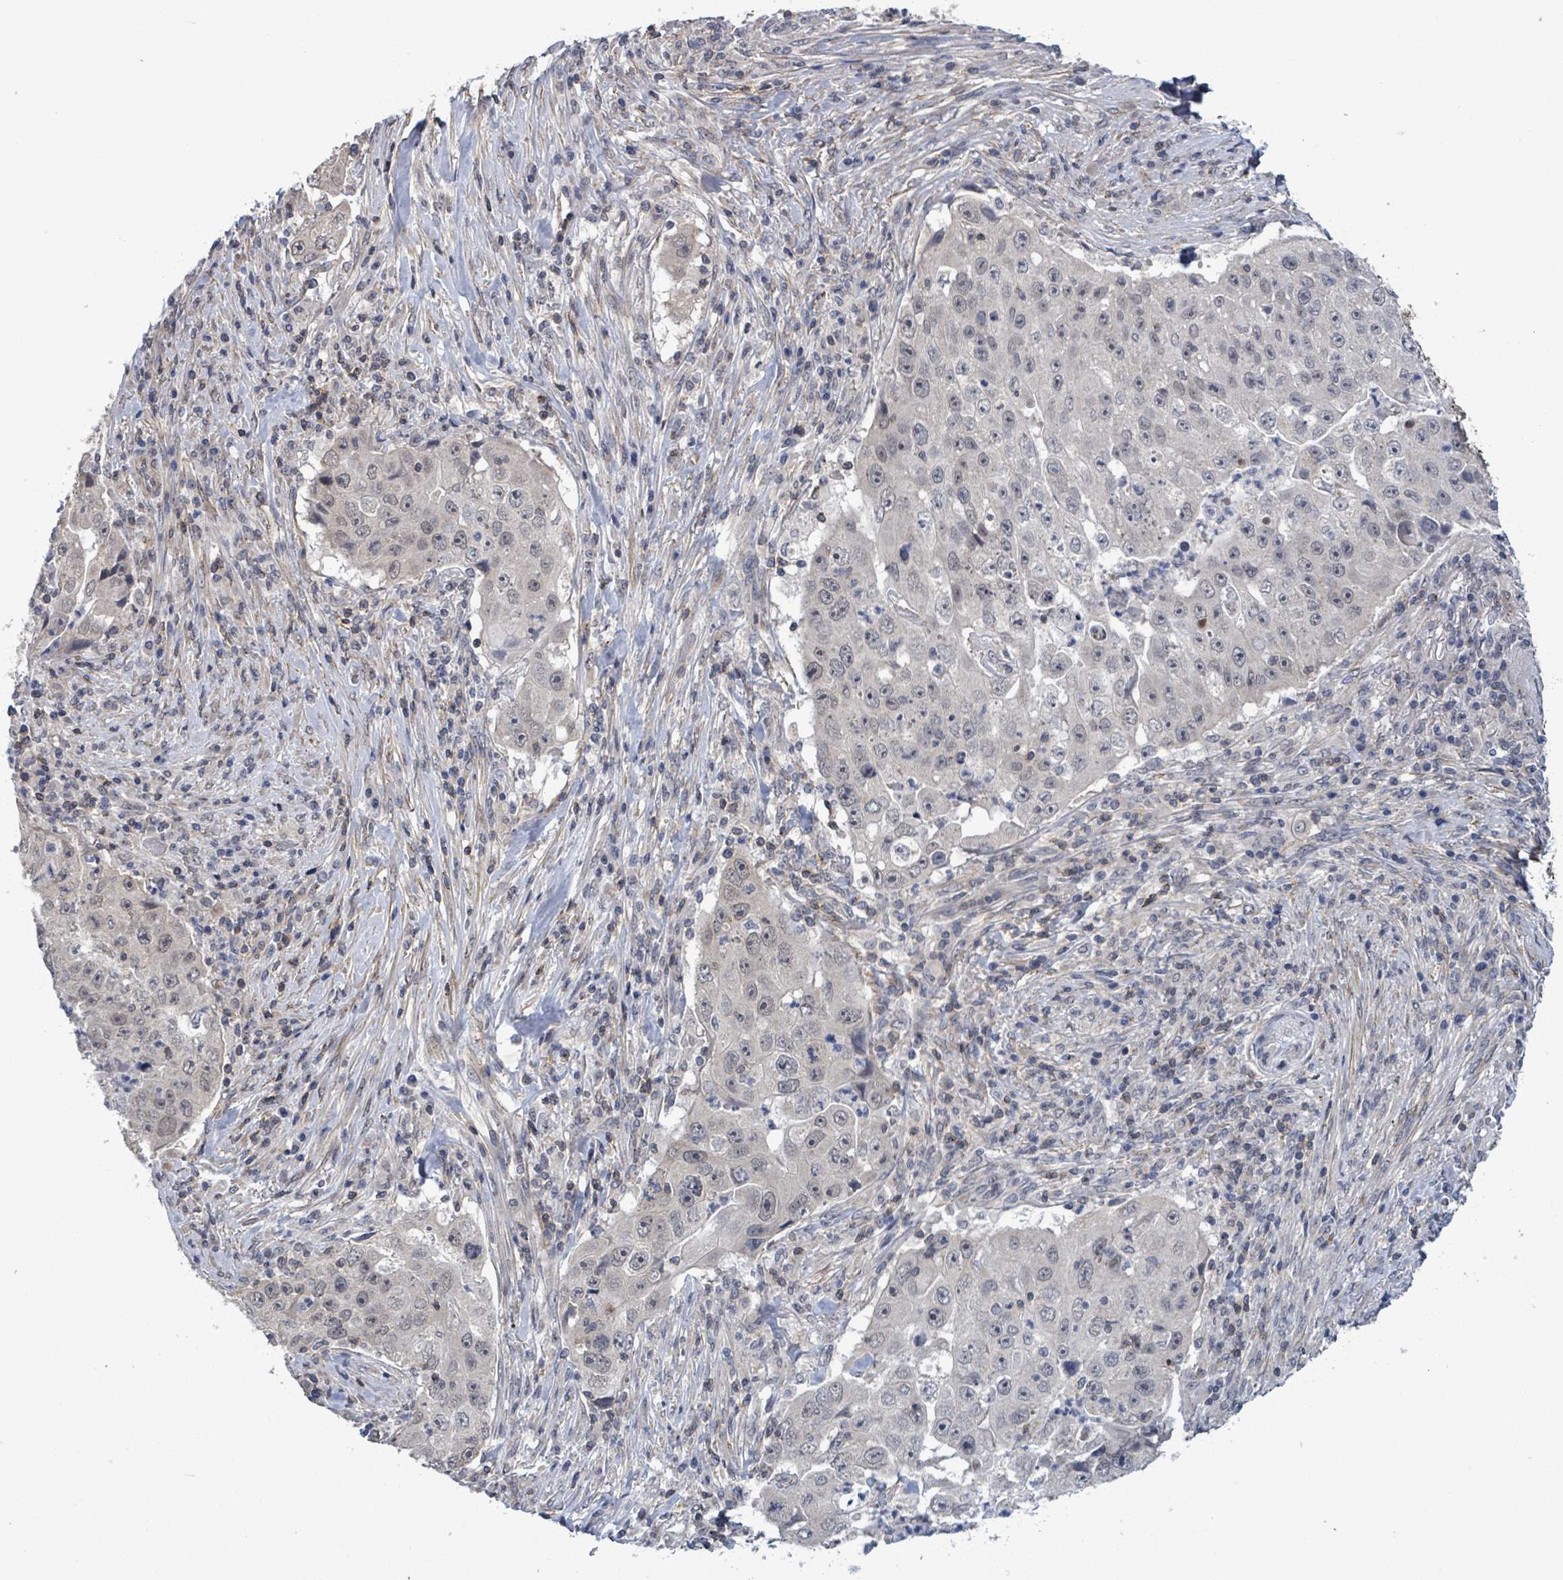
{"staining": {"intensity": "negative", "quantity": "none", "location": "none"}, "tissue": "lung cancer", "cell_type": "Tumor cells", "image_type": "cancer", "snomed": [{"axis": "morphology", "description": "Squamous cell carcinoma, NOS"}, {"axis": "topography", "description": "Lung"}], "caption": "Immunohistochemistry image of neoplastic tissue: lung cancer (squamous cell carcinoma) stained with DAB (3,3'-diaminobenzidine) displays no significant protein positivity in tumor cells.", "gene": "AMMECR1", "patient": {"sex": "male", "age": 64}}